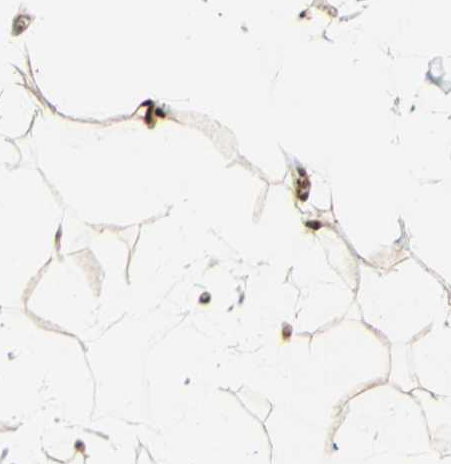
{"staining": {"intensity": "moderate", "quantity": ">75%", "location": "cytoplasmic/membranous,nuclear"}, "tissue": "adipose tissue", "cell_type": "Adipocytes", "image_type": "normal", "snomed": [{"axis": "morphology", "description": "Normal tissue, NOS"}, {"axis": "topography", "description": "Soft tissue"}], "caption": "Protein positivity by IHC shows moderate cytoplasmic/membranous,nuclear staining in about >75% of adipocytes in unremarkable adipose tissue.", "gene": "ZMYM6", "patient": {"sex": "male", "age": 72}}